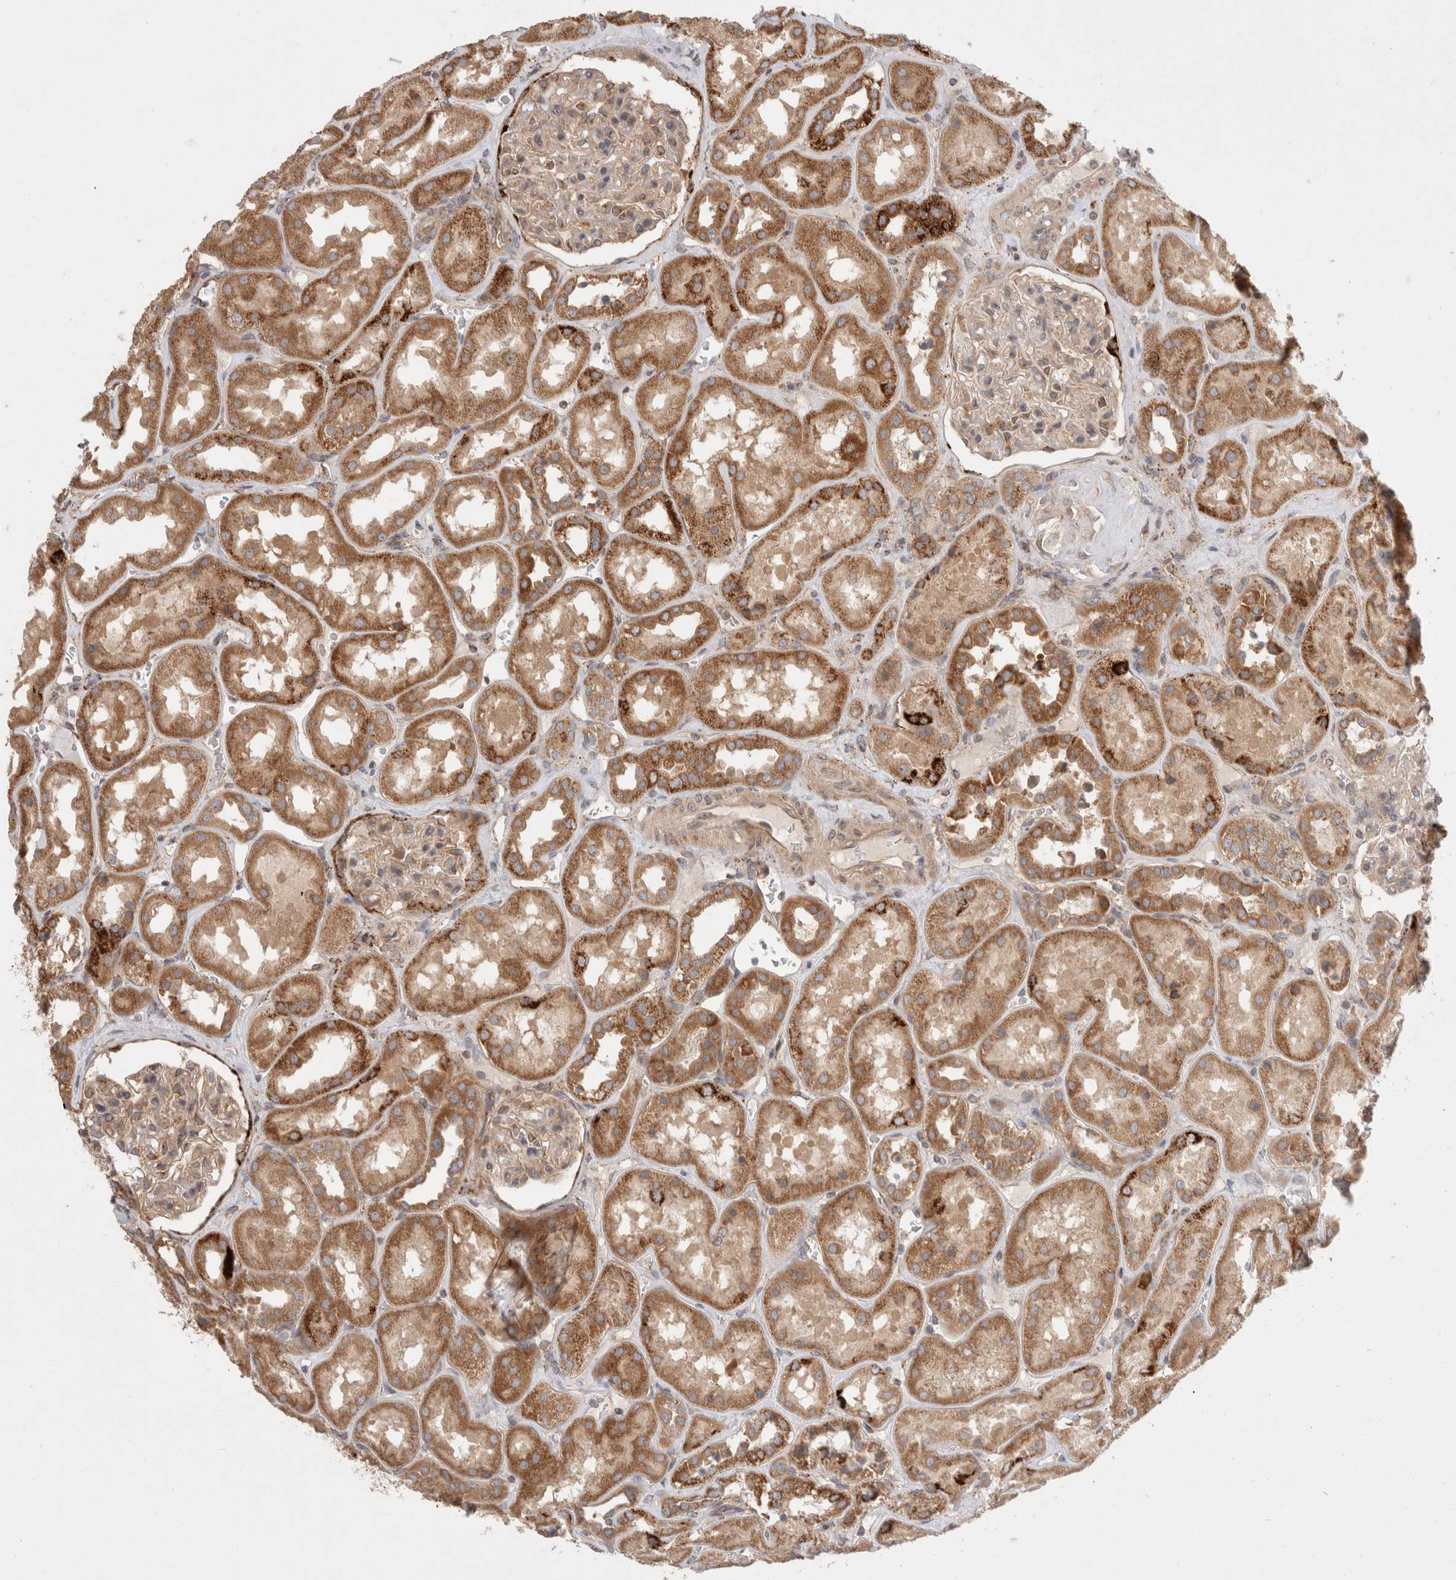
{"staining": {"intensity": "weak", "quantity": ">75%", "location": "cytoplasmic/membranous"}, "tissue": "kidney", "cell_type": "Cells in glomeruli", "image_type": "normal", "snomed": [{"axis": "morphology", "description": "Normal tissue, NOS"}, {"axis": "topography", "description": "Kidney"}], "caption": "This histopathology image displays immunohistochemistry staining of unremarkable human kidney, with low weak cytoplasmic/membranous positivity in about >75% of cells in glomeruli.", "gene": "HROB", "patient": {"sex": "male", "age": 70}}